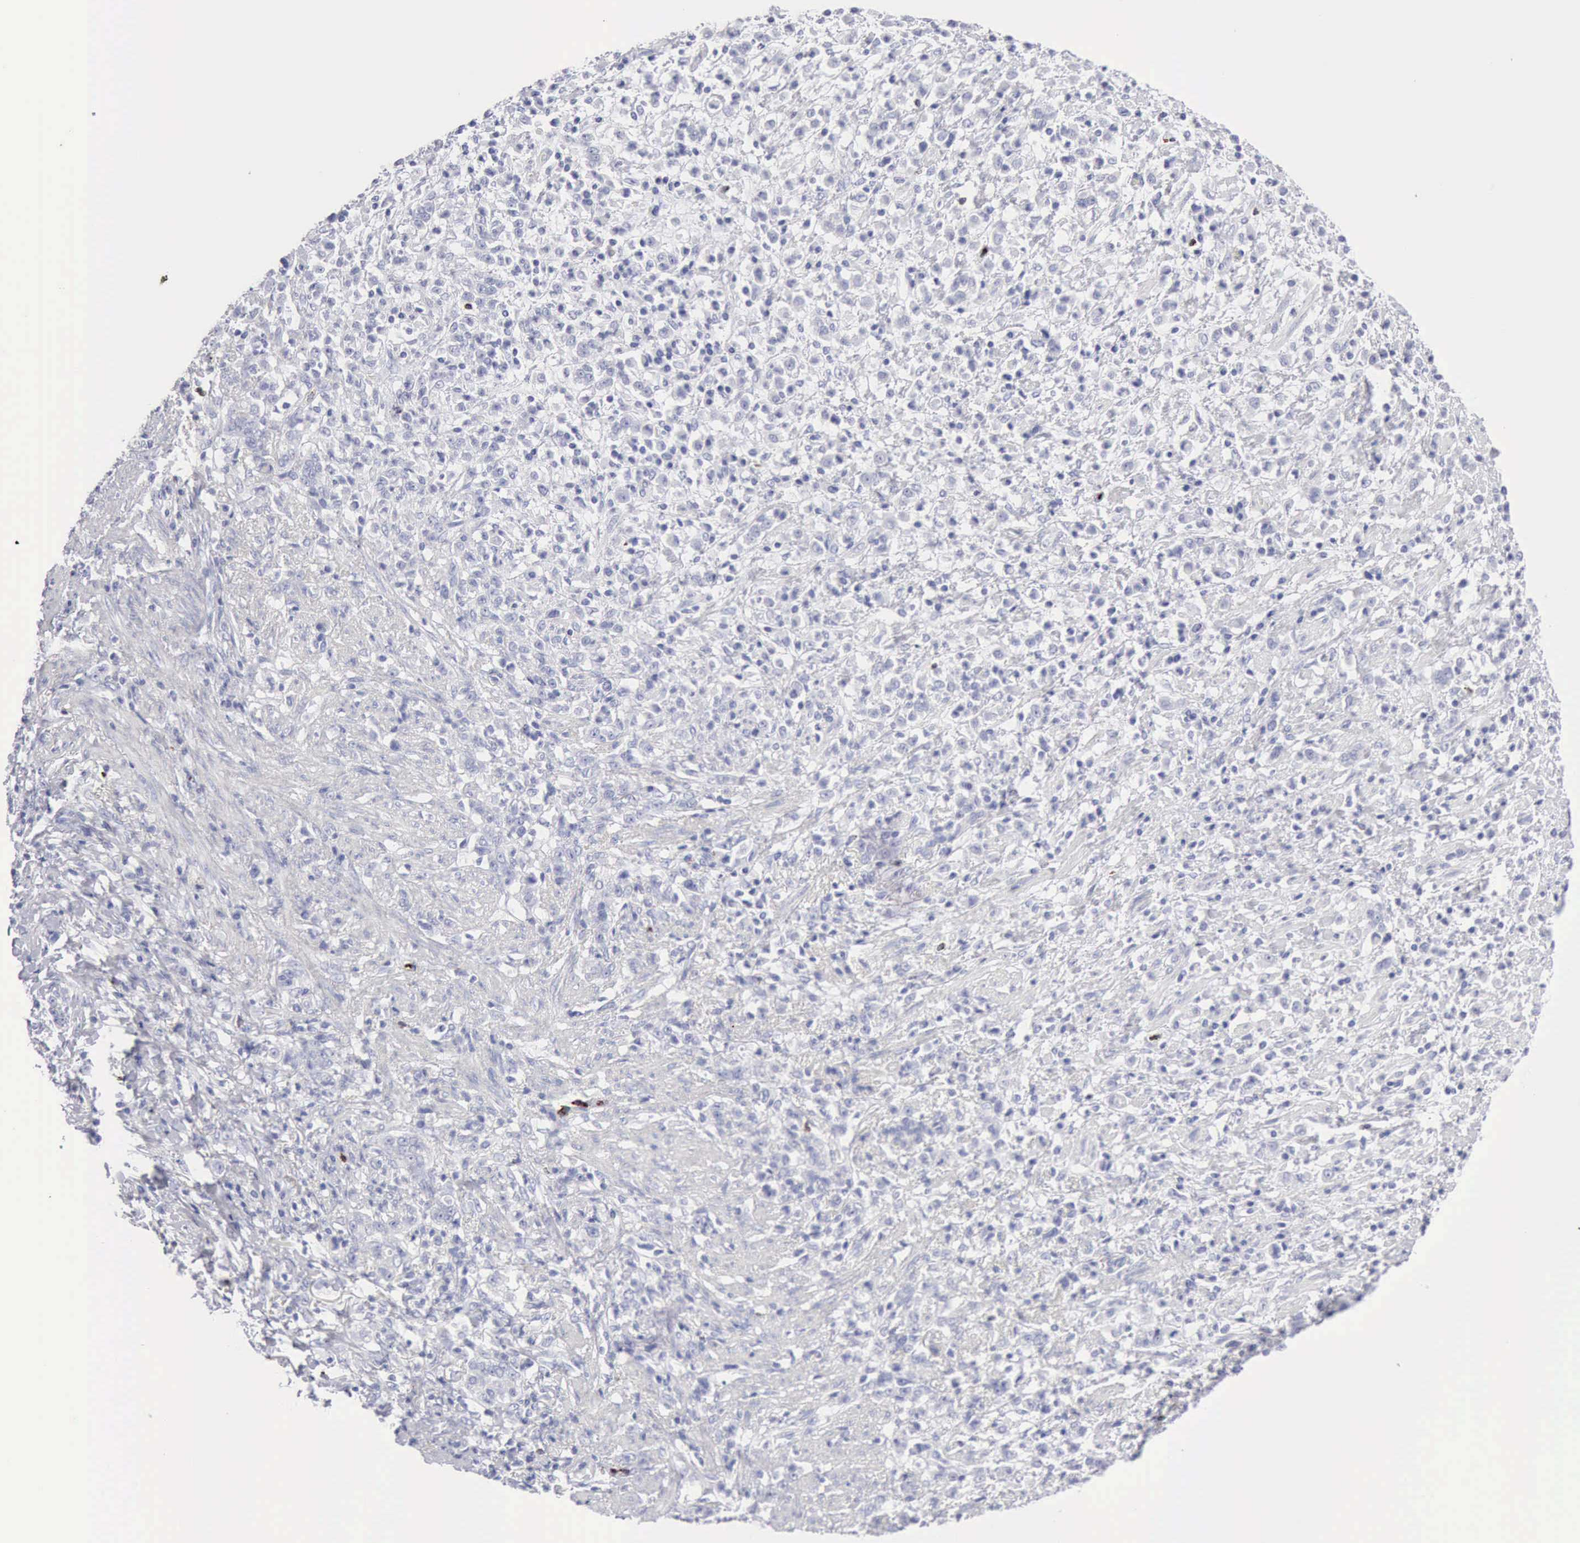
{"staining": {"intensity": "negative", "quantity": "none", "location": "none"}, "tissue": "stomach cancer", "cell_type": "Tumor cells", "image_type": "cancer", "snomed": [{"axis": "morphology", "description": "Adenocarcinoma, NOS"}, {"axis": "topography", "description": "Stomach, lower"}], "caption": "This is an immunohistochemistry photomicrograph of human stomach cancer. There is no positivity in tumor cells.", "gene": "GZMB", "patient": {"sex": "male", "age": 88}}